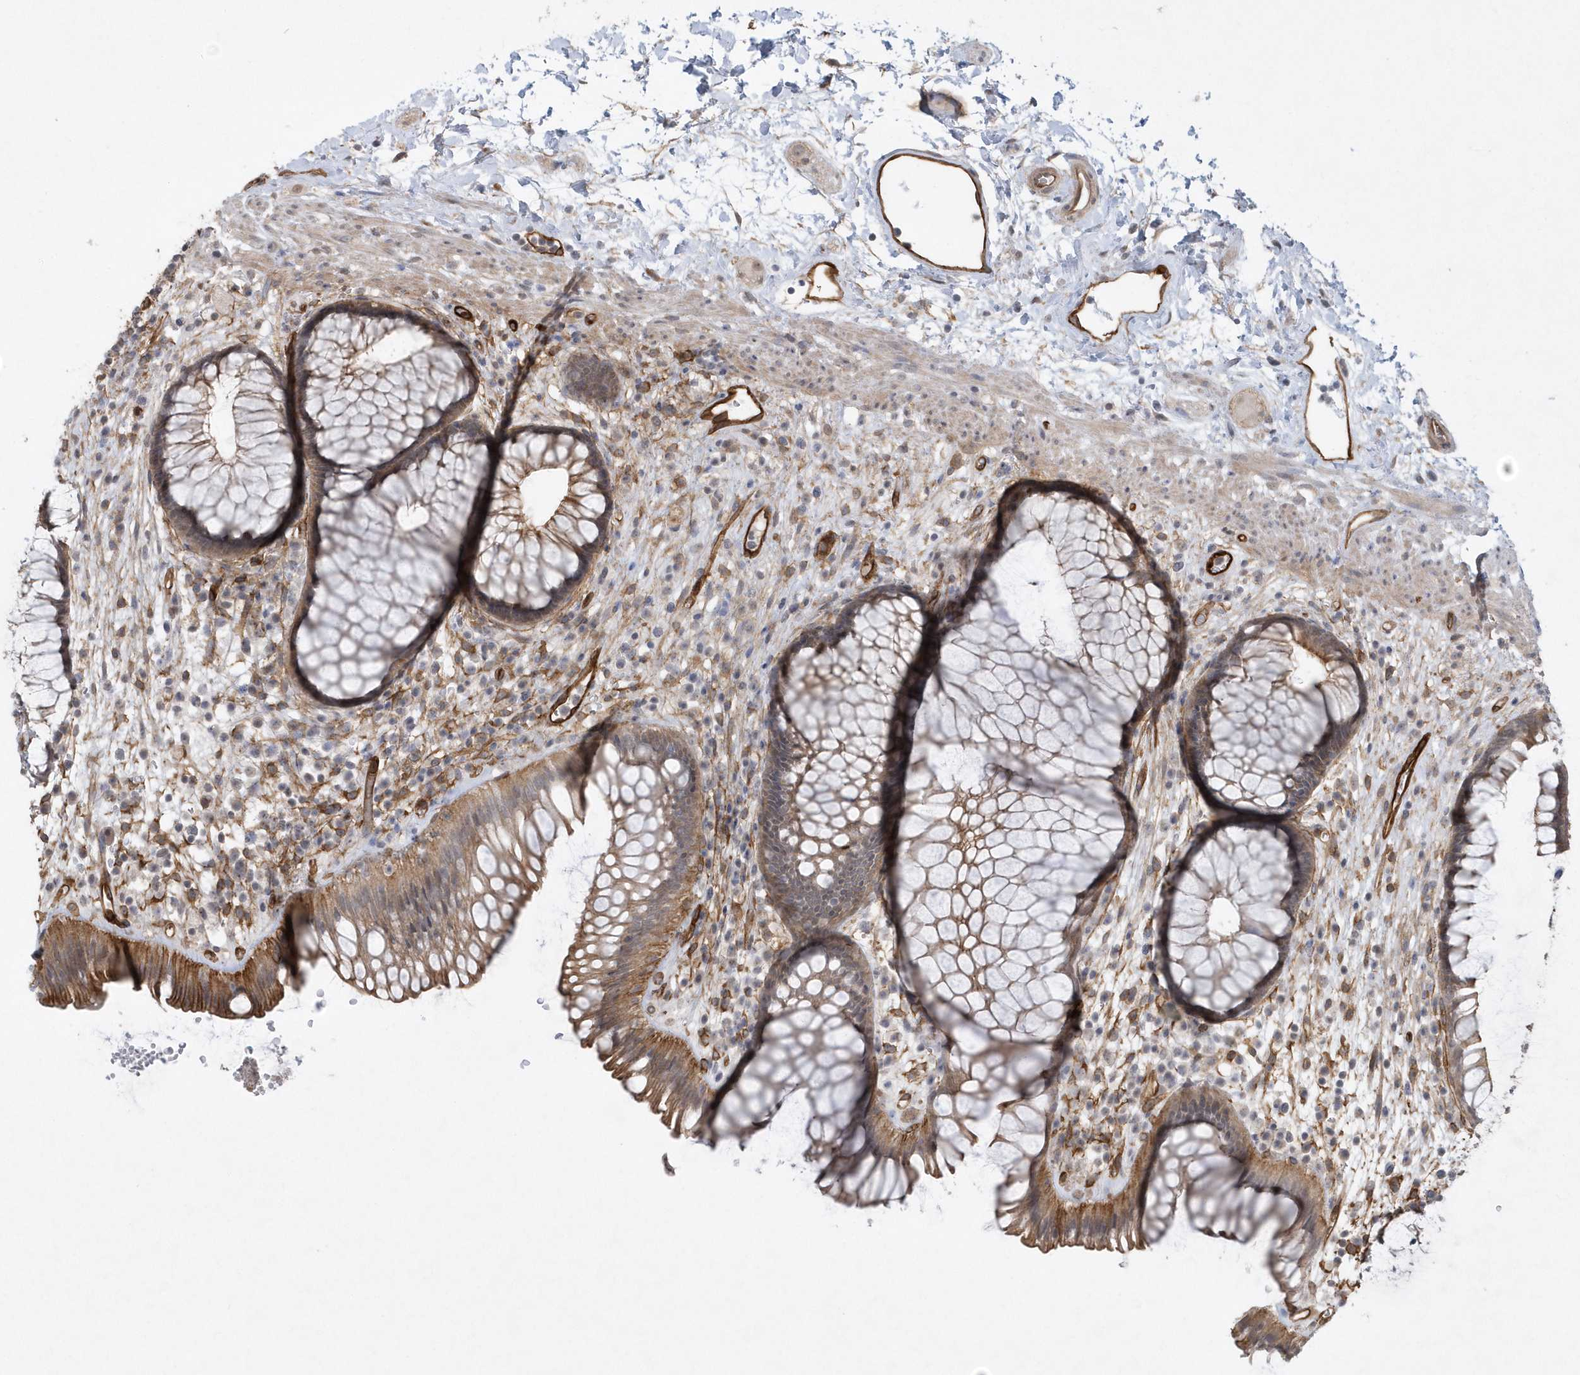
{"staining": {"intensity": "moderate", "quantity": ">75%", "location": "cytoplasmic/membranous"}, "tissue": "rectum", "cell_type": "Glandular cells", "image_type": "normal", "snomed": [{"axis": "morphology", "description": "Normal tissue, NOS"}, {"axis": "topography", "description": "Rectum"}], "caption": "A medium amount of moderate cytoplasmic/membranous expression is present in about >75% of glandular cells in benign rectum.", "gene": "RAI14", "patient": {"sex": "male", "age": 51}}